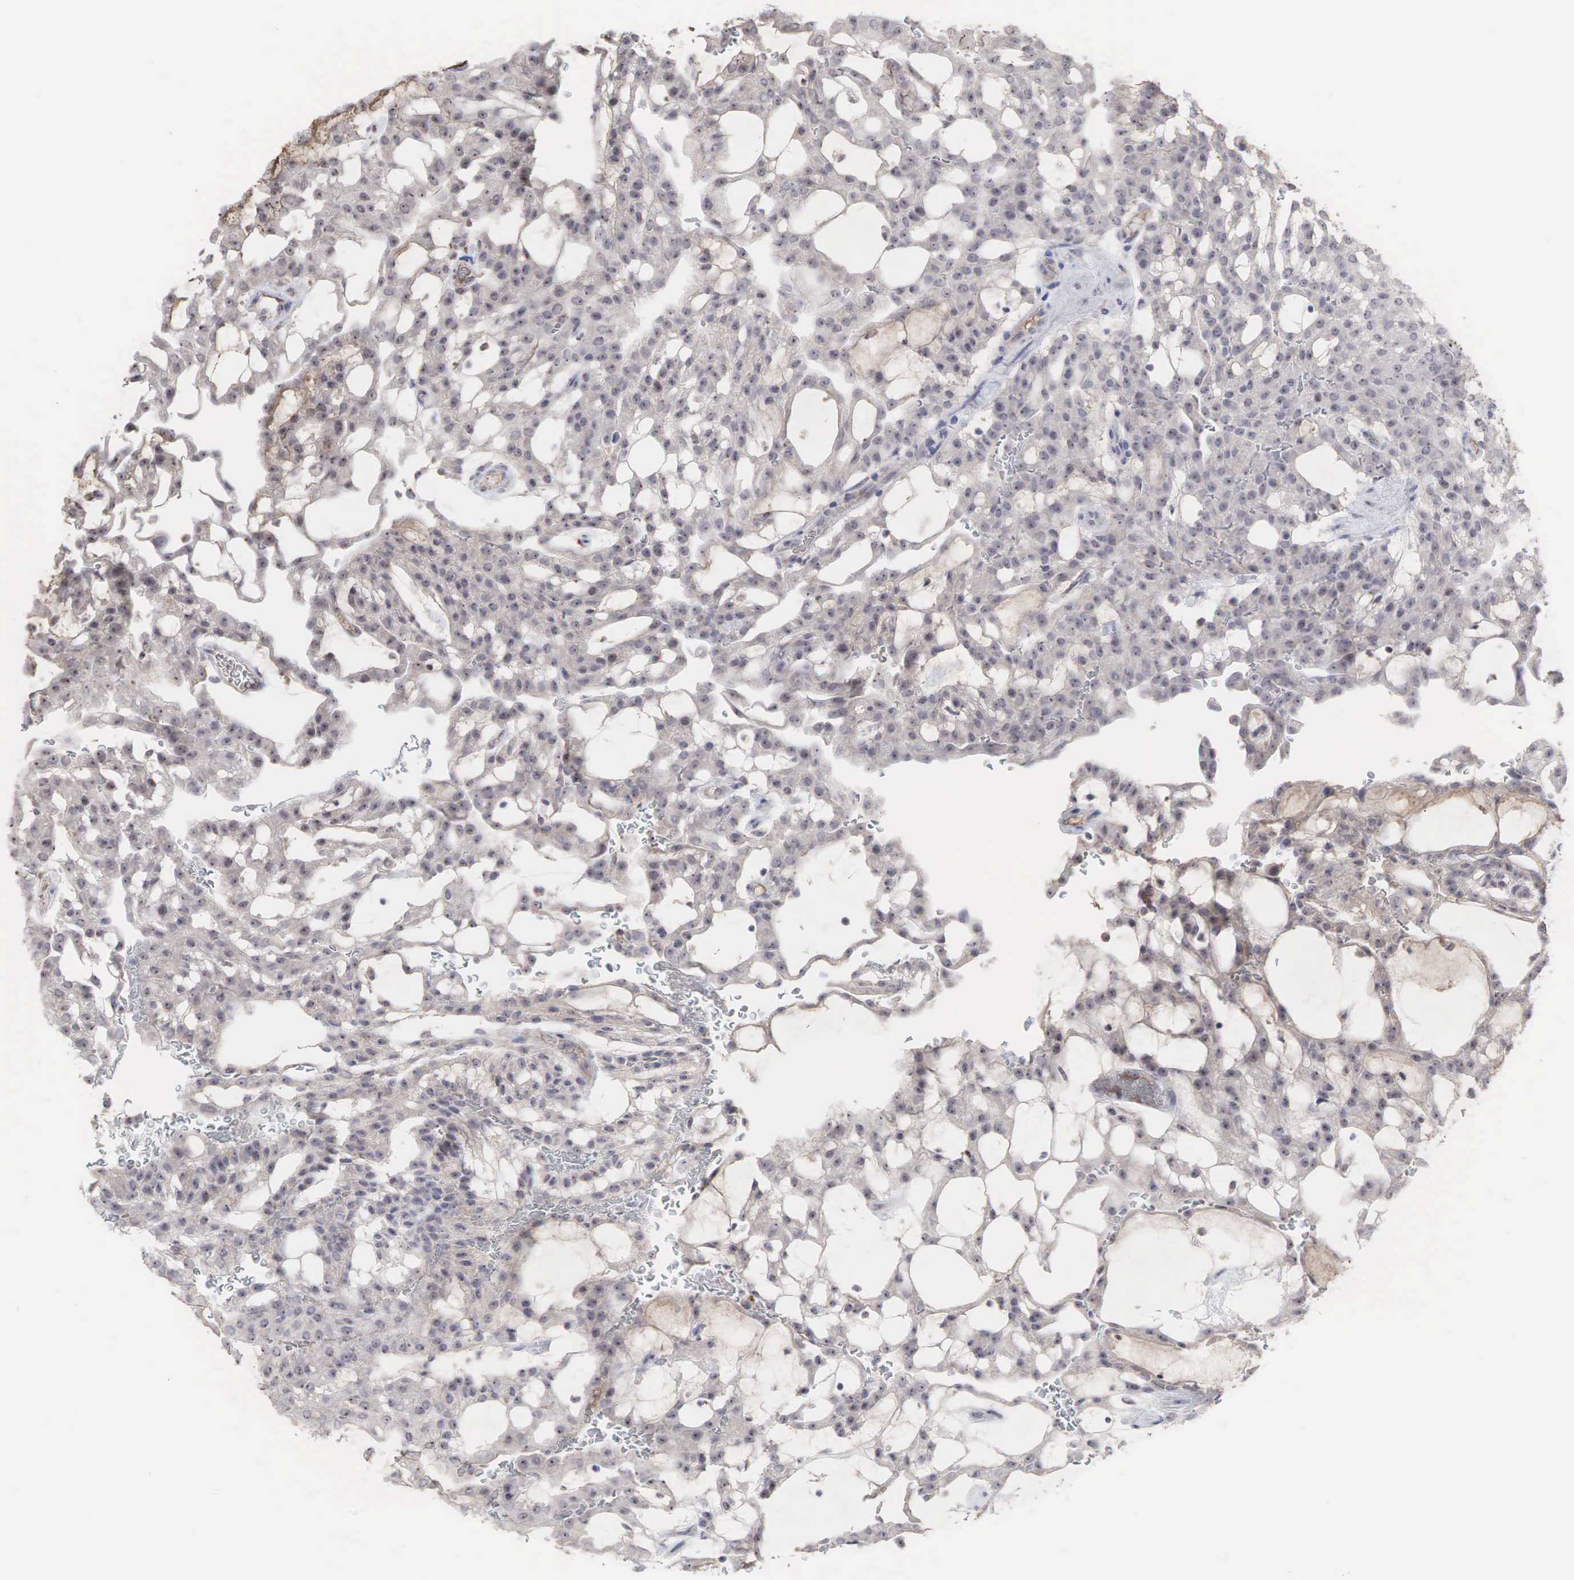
{"staining": {"intensity": "weak", "quantity": ">75%", "location": "cytoplasmic/membranous"}, "tissue": "renal cancer", "cell_type": "Tumor cells", "image_type": "cancer", "snomed": [{"axis": "morphology", "description": "Adenocarcinoma, NOS"}, {"axis": "topography", "description": "Kidney"}], "caption": "The image reveals immunohistochemical staining of renal cancer (adenocarcinoma). There is weak cytoplasmic/membranous positivity is appreciated in about >75% of tumor cells.", "gene": "DKC1", "patient": {"sex": "male", "age": 63}}